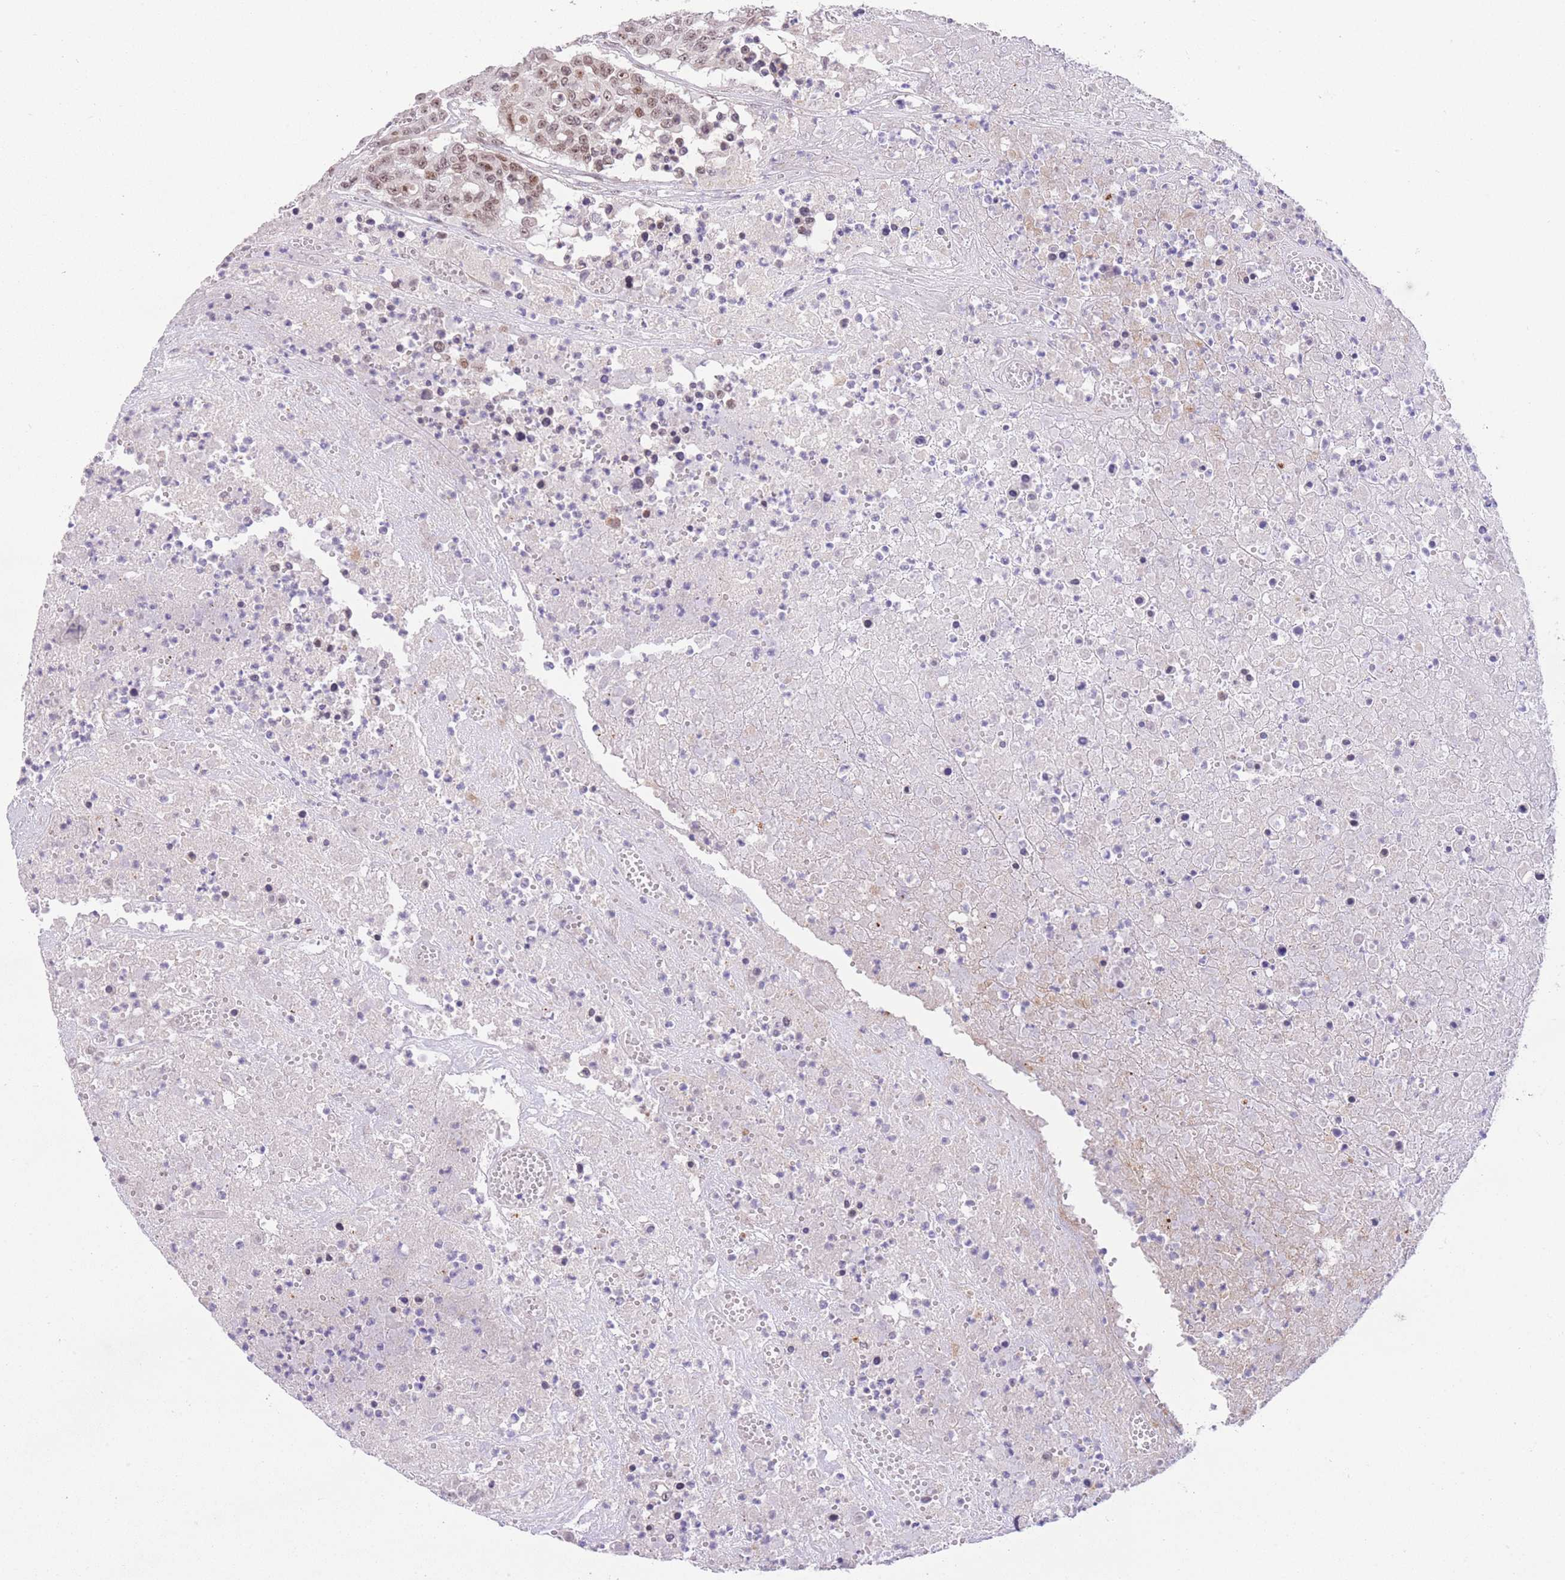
{"staining": {"intensity": "moderate", "quantity": ">75%", "location": "nuclear"}, "tissue": "colorectal cancer", "cell_type": "Tumor cells", "image_type": "cancer", "snomed": [{"axis": "morphology", "description": "Adenocarcinoma, NOS"}, {"axis": "topography", "description": "Colon"}], "caption": "Immunohistochemical staining of colorectal cancer (adenocarcinoma) reveals medium levels of moderate nuclear protein staining in about >75% of tumor cells.", "gene": "STK39", "patient": {"sex": "male", "age": 51}}